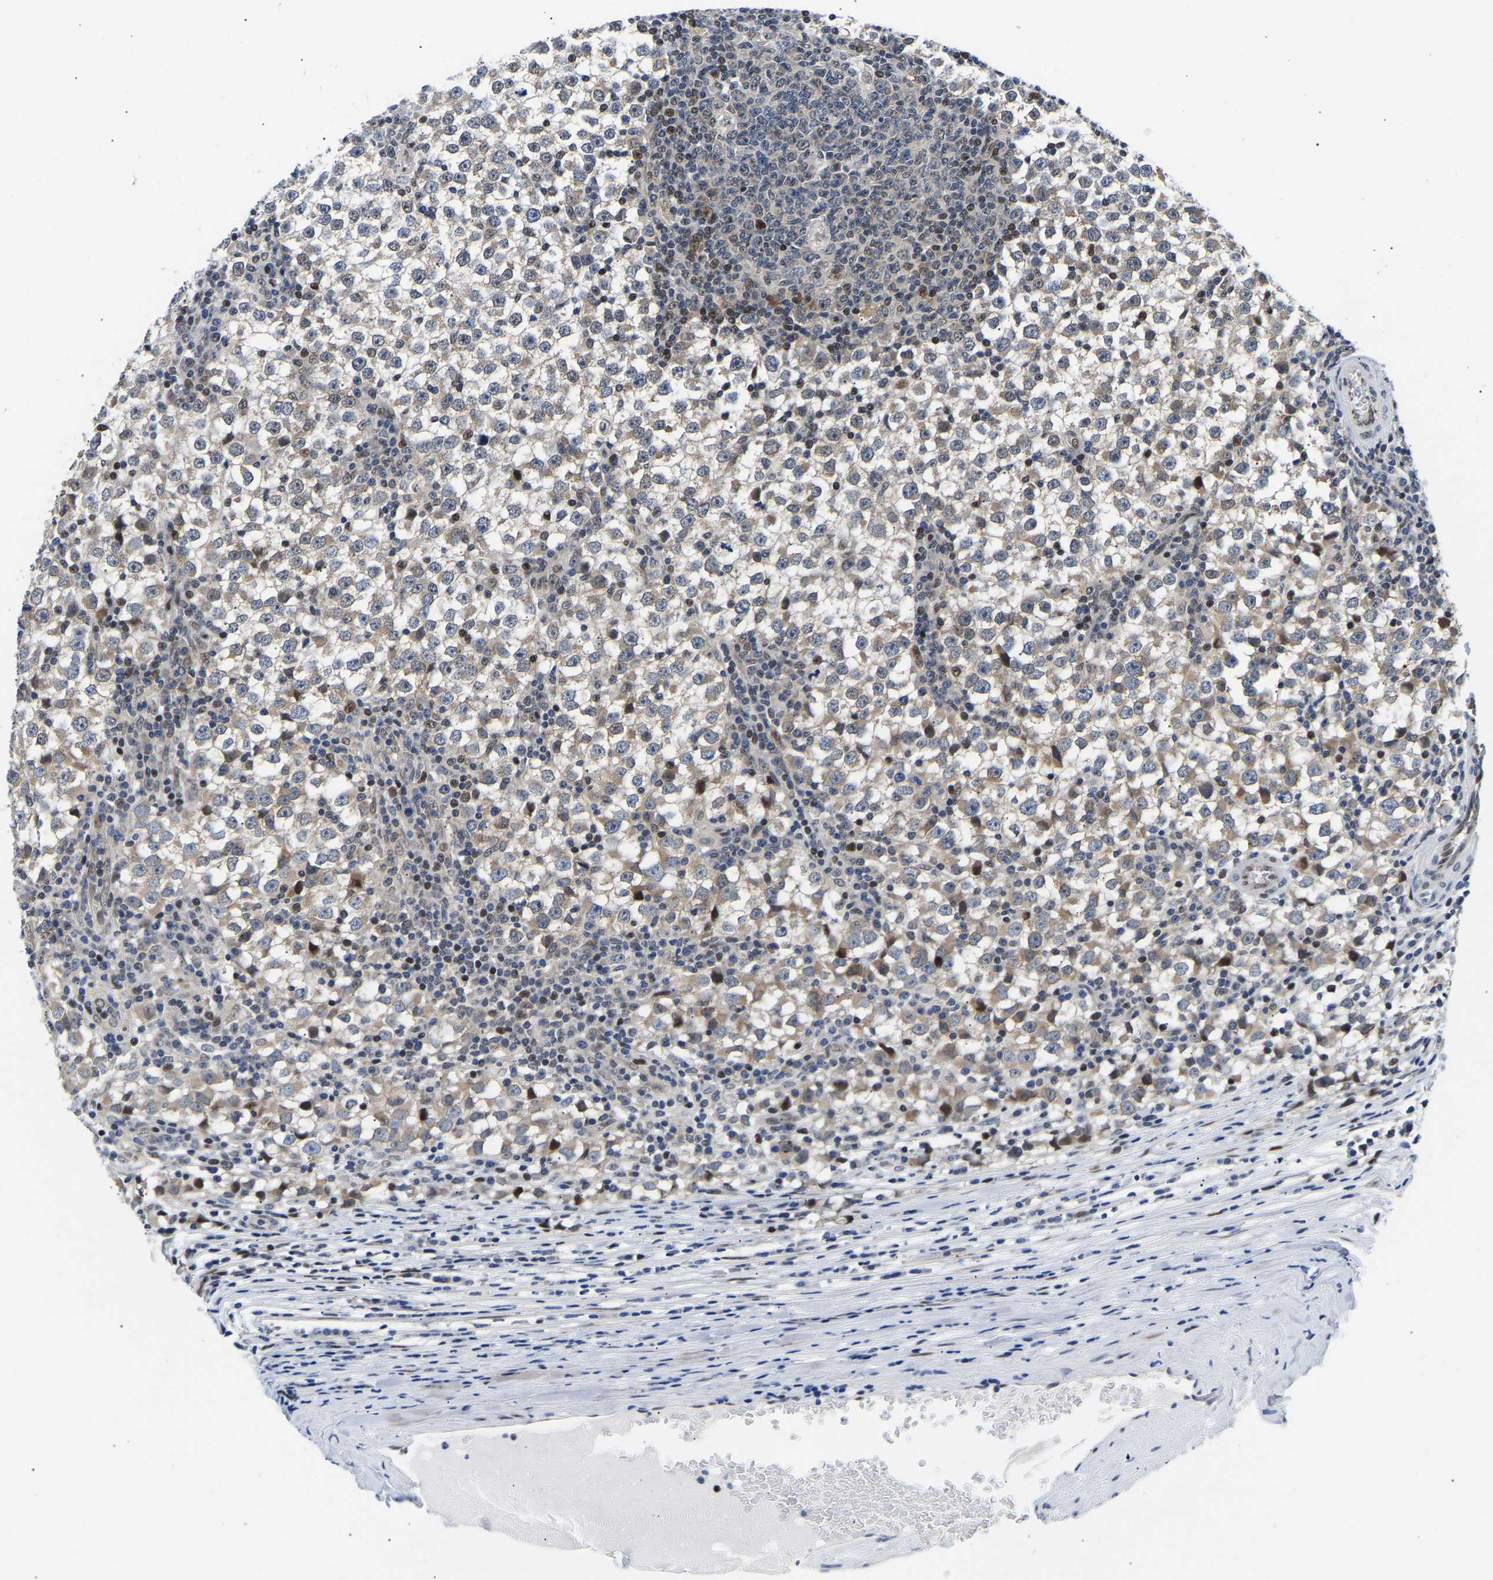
{"staining": {"intensity": "weak", "quantity": "<25%", "location": "cytoplasmic/membranous,nuclear"}, "tissue": "testis cancer", "cell_type": "Tumor cells", "image_type": "cancer", "snomed": [{"axis": "morphology", "description": "Seminoma, NOS"}, {"axis": "topography", "description": "Testis"}], "caption": "Immunohistochemistry (IHC) of human testis cancer demonstrates no expression in tumor cells.", "gene": "PTRHD1", "patient": {"sex": "male", "age": 65}}